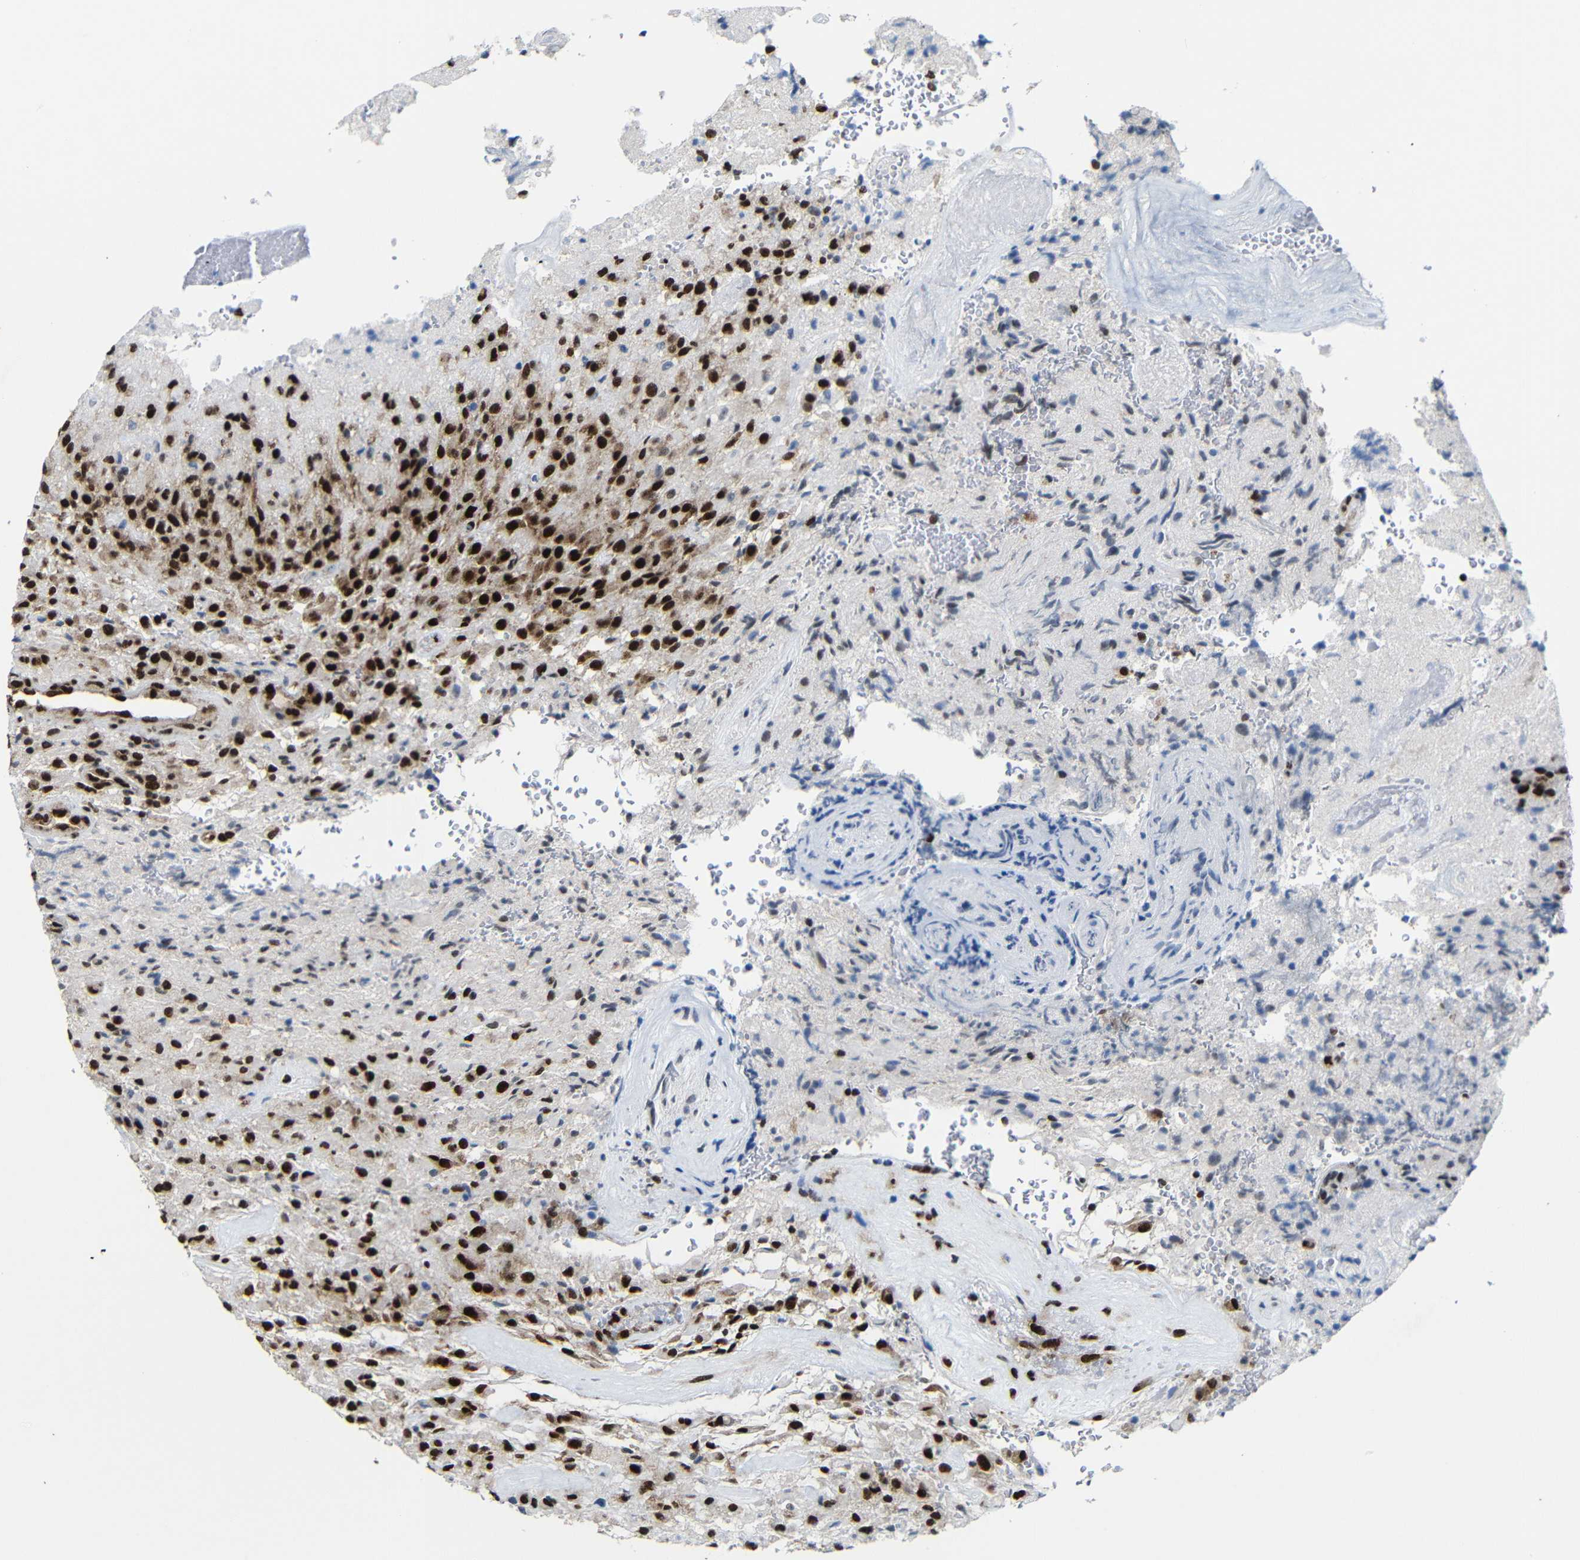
{"staining": {"intensity": "strong", "quantity": ">75%", "location": "nuclear"}, "tissue": "glioma", "cell_type": "Tumor cells", "image_type": "cancer", "snomed": [{"axis": "morphology", "description": "Glioma, malignant, High grade"}, {"axis": "topography", "description": "Brain"}], "caption": "This is a histology image of immunohistochemistry staining of glioma, which shows strong positivity in the nuclear of tumor cells.", "gene": "PTBP1", "patient": {"sex": "male", "age": 71}}